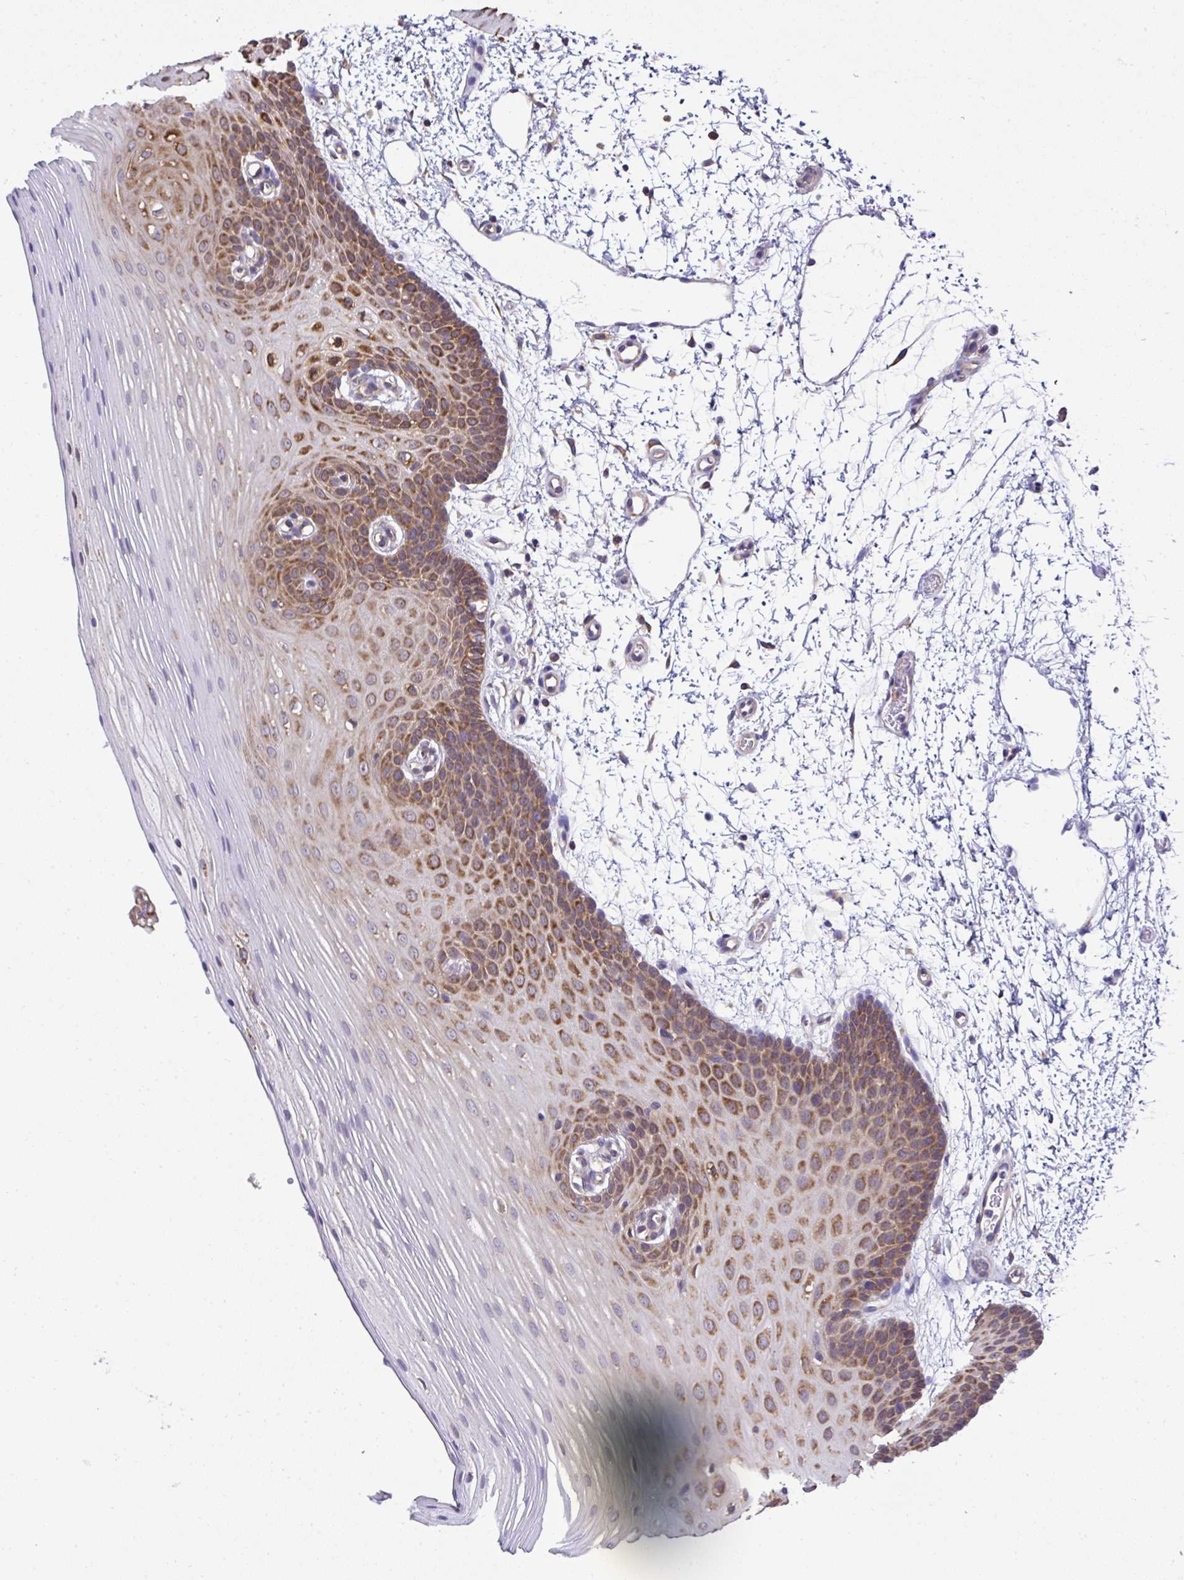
{"staining": {"intensity": "strong", "quantity": "25%-75%", "location": "cytoplasmic/membranous"}, "tissue": "oral mucosa", "cell_type": "Squamous epithelial cells", "image_type": "normal", "snomed": [{"axis": "morphology", "description": "Normal tissue, NOS"}, {"axis": "topography", "description": "Oral tissue"}], "caption": "A high-resolution histopathology image shows immunohistochemistry staining of unremarkable oral mucosa, which exhibits strong cytoplasmic/membranous staining in about 25%-75% of squamous epithelial cells.", "gene": "RPS7", "patient": {"sex": "female", "age": 81}}